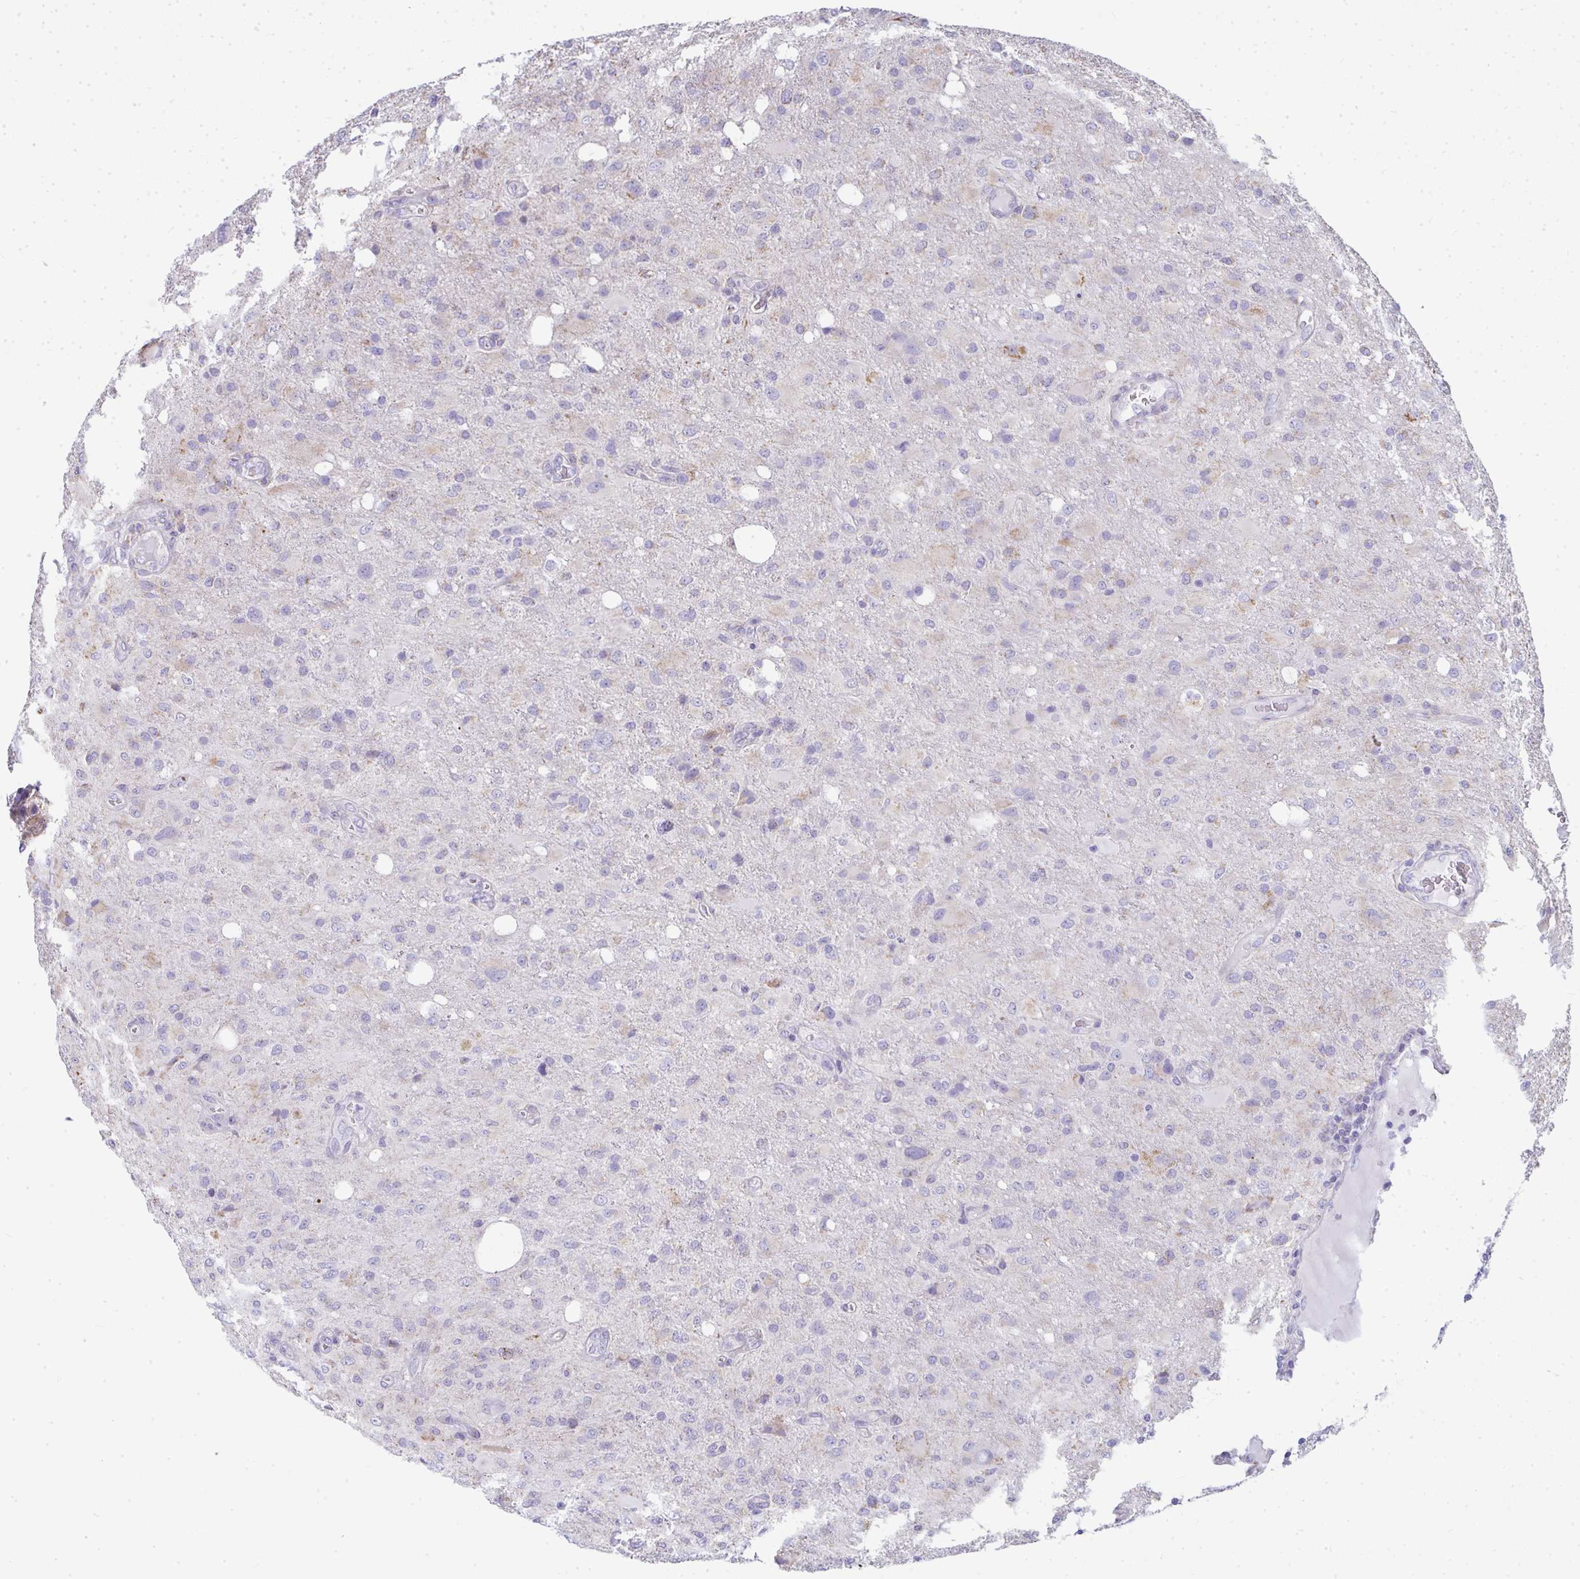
{"staining": {"intensity": "negative", "quantity": "none", "location": "none"}, "tissue": "glioma", "cell_type": "Tumor cells", "image_type": "cancer", "snomed": [{"axis": "morphology", "description": "Glioma, malignant, High grade"}, {"axis": "topography", "description": "Brain"}], "caption": "Immunohistochemistry histopathology image of human malignant glioma (high-grade) stained for a protein (brown), which exhibits no expression in tumor cells.", "gene": "SLC6A1", "patient": {"sex": "male", "age": 53}}